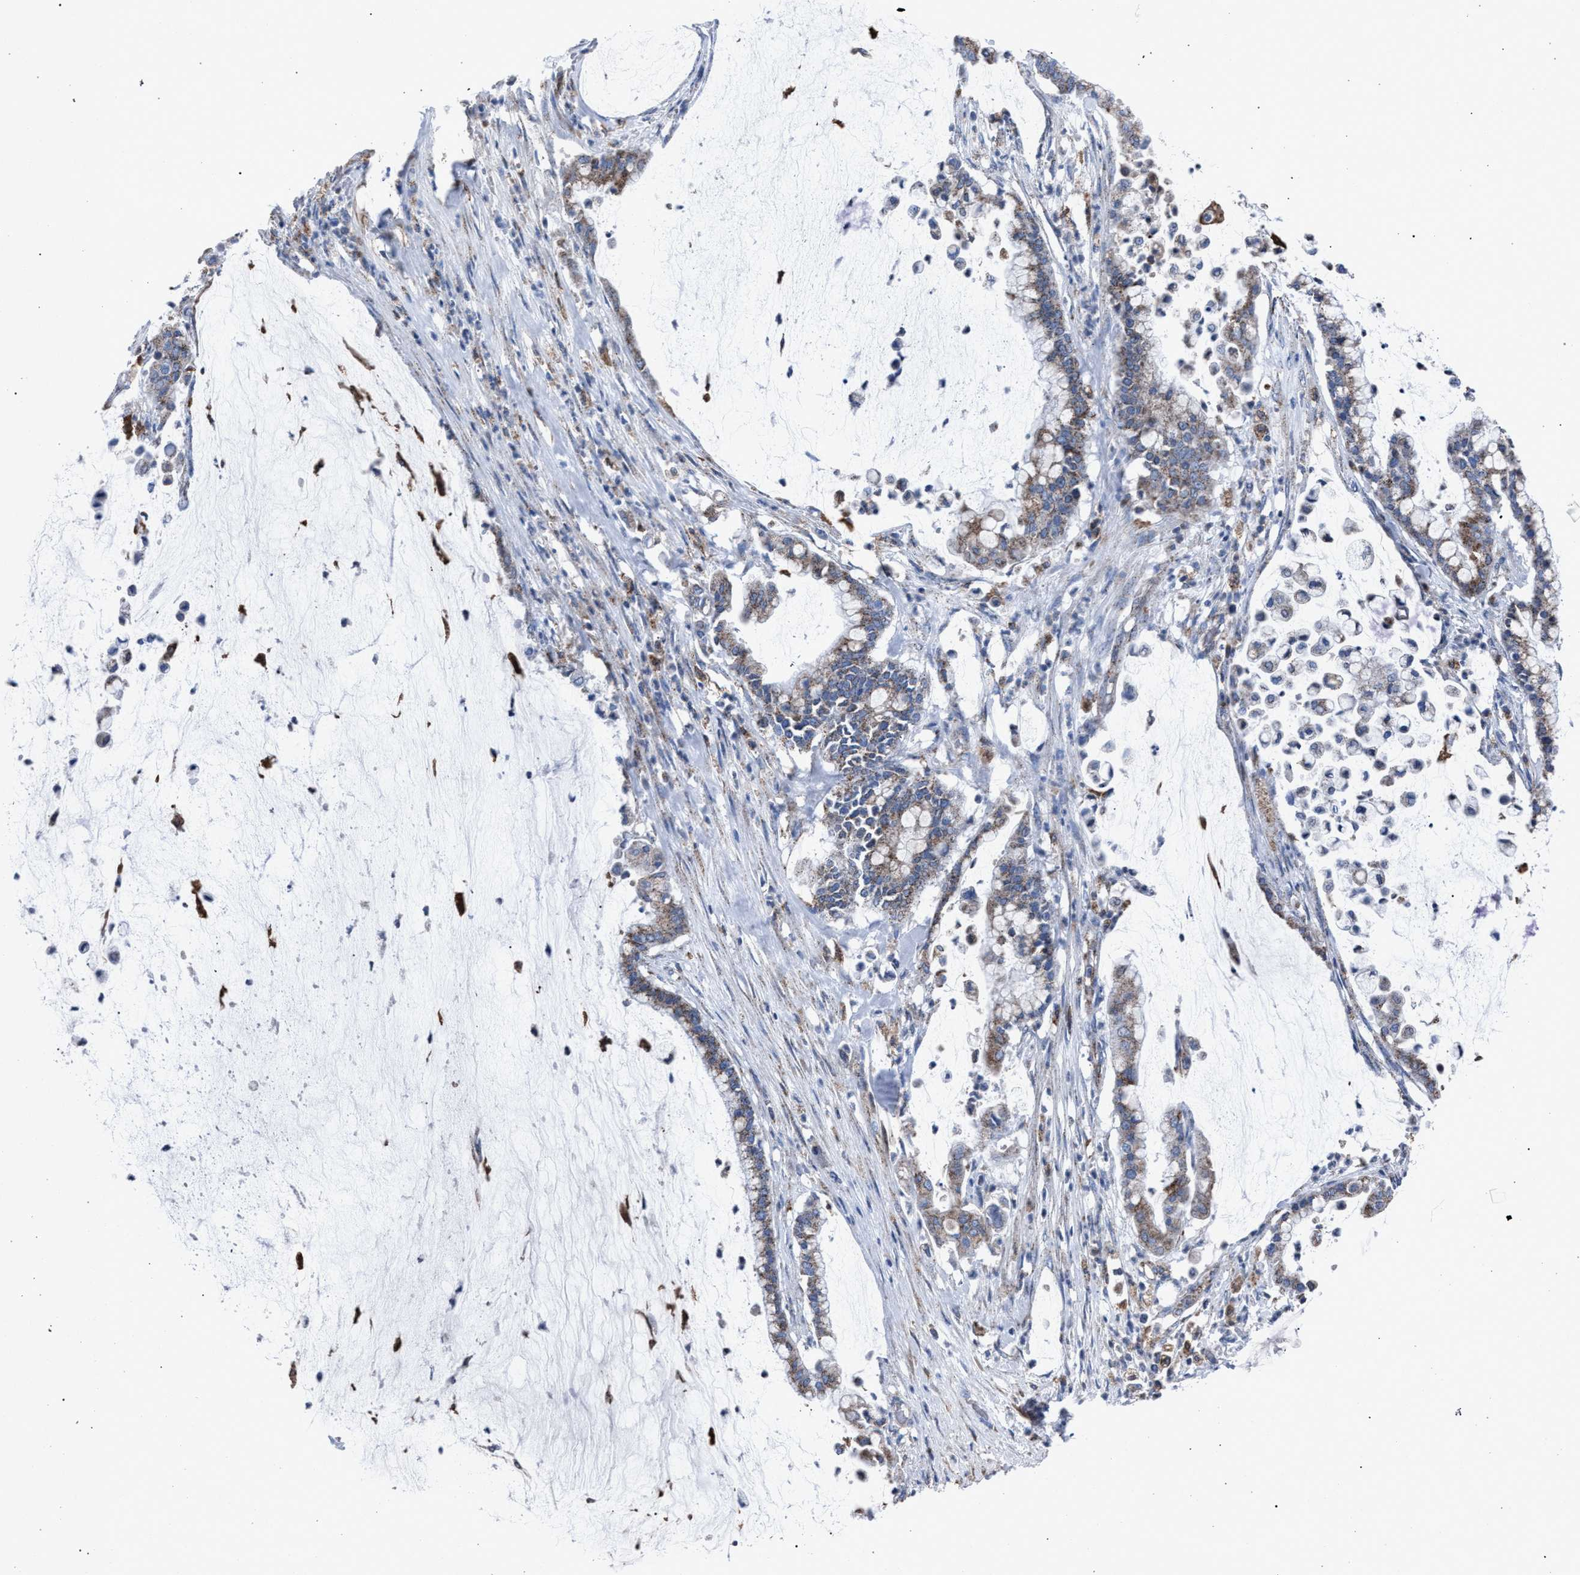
{"staining": {"intensity": "weak", "quantity": ">75%", "location": "cytoplasmic/membranous"}, "tissue": "pancreatic cancer", "cell_type": "Tumor cells", "image_type": "cancer", "snomed": [{"axis": "morphology", "description": "Adenocarcinoma, NOS"}, {"axis": "topography", "description": "Pancreas"}], "caption": "High-magnification brightfield microscopy of pancreatic cancer (adenocarcinoma) stained with DAB (3,3'-diaminobenzidine) (brown) and counterstained with hematoxylin (blue). tumor cells exhibit weak cytoplasmic/membranous staining is seen in about>75% of cells.", "gene": "HSD17B4", "patient": {"sex": "male", "age": 41}}